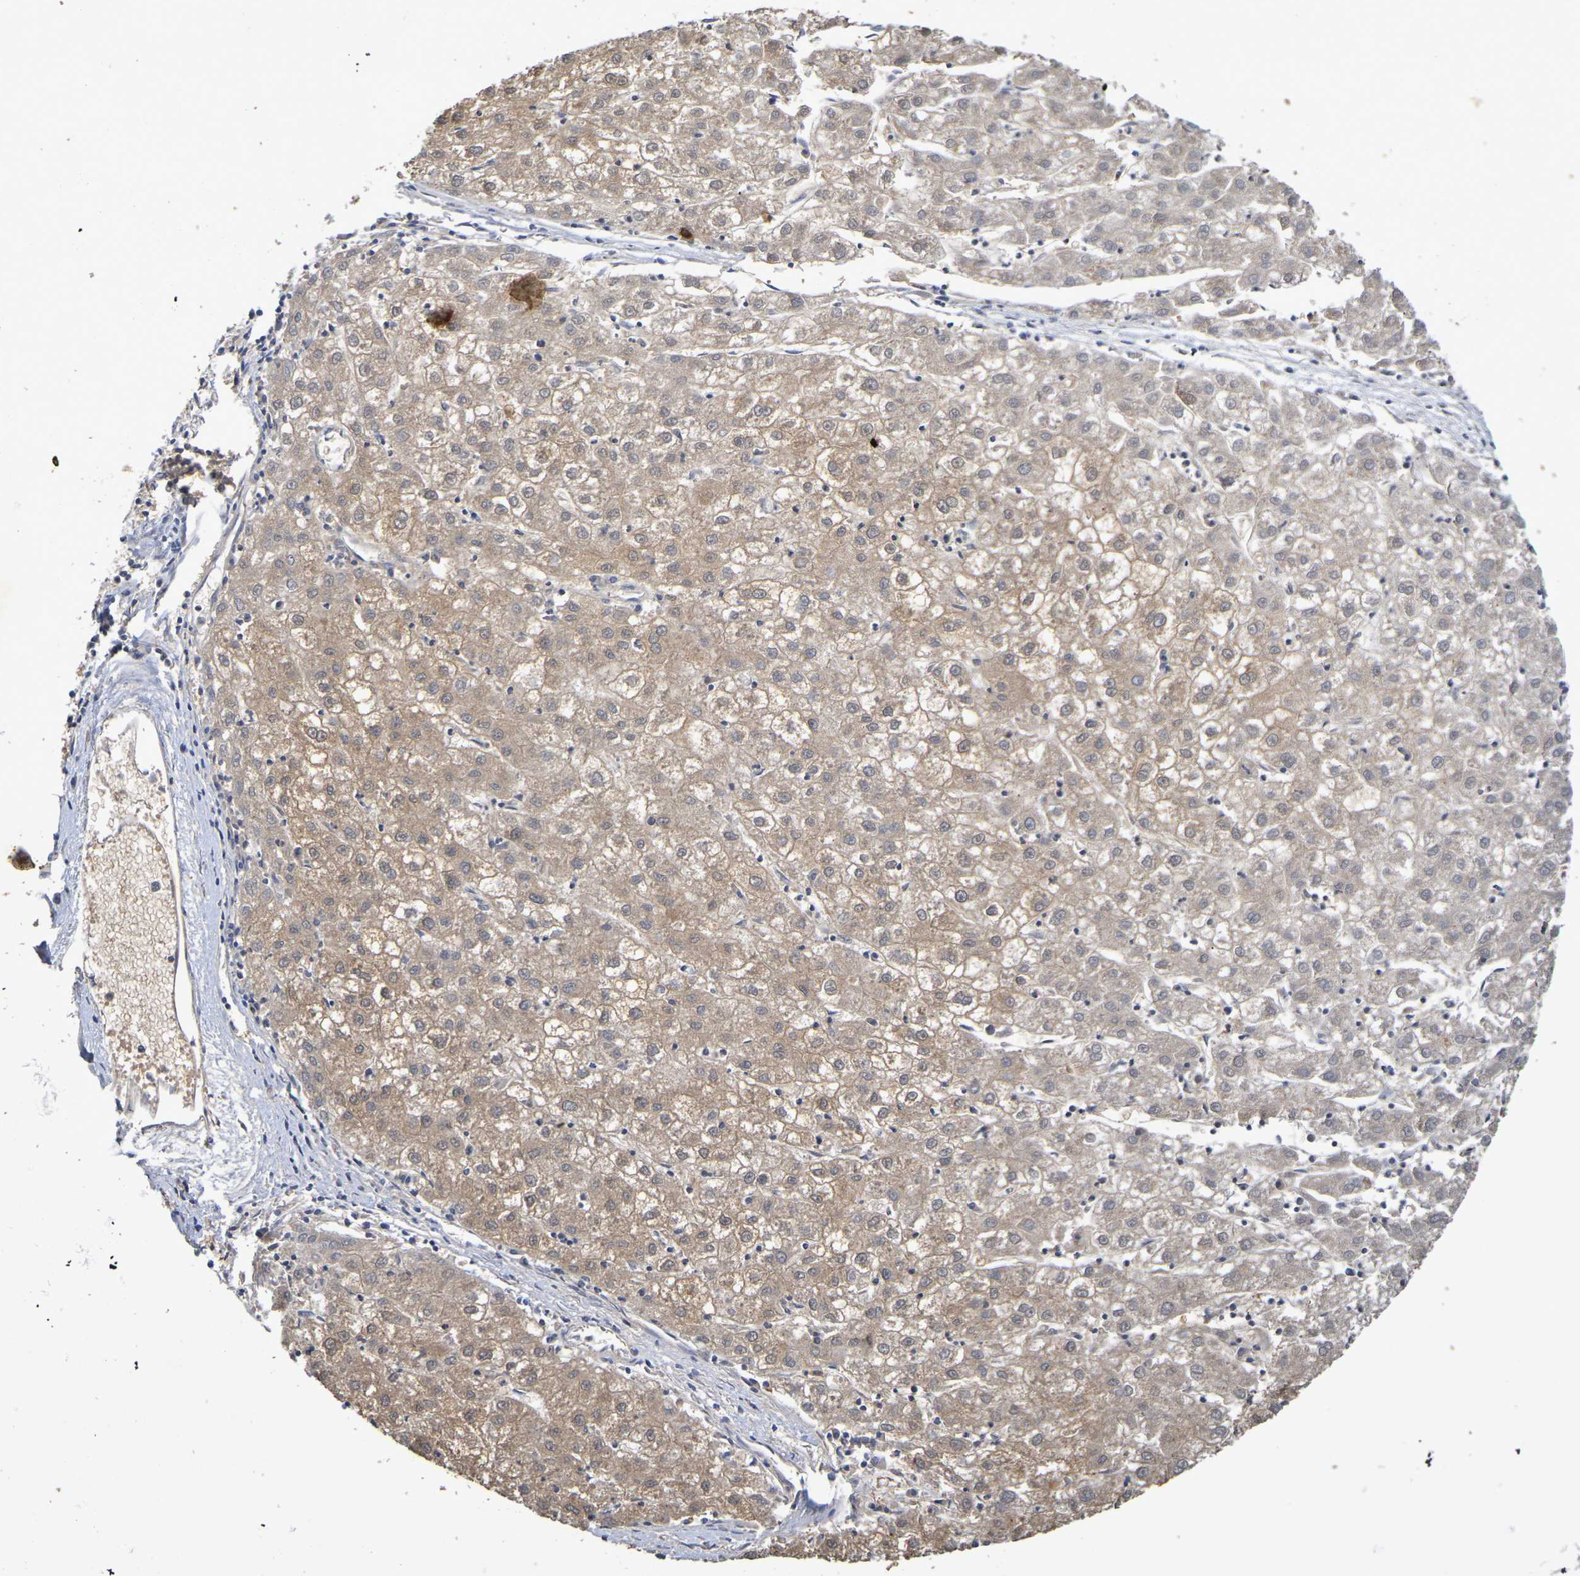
{"staining": {"intensity": "moderate", "quantity": "25%-75%", "location": "cytoplasmic/membranous"}, "tissue": "liver cancer", "cell_type": "Tumor cells", "image_type": "cancer", "snomed": [{"axis": "morphology", "description": "Carcinoma, Hepatocellular, NOS"}, {"axis": "topography", "description": "Liver"}], "caption": "This is a photomicrograph of immunohistochemistry (IHC) staining of liver cancer (hepatocellular carcinoma), which shows moderate expression in the cytoplasmic/membranous of tumor cells.", "gene": "TERF2", "patient": {"sex": "male", "age": 72}}